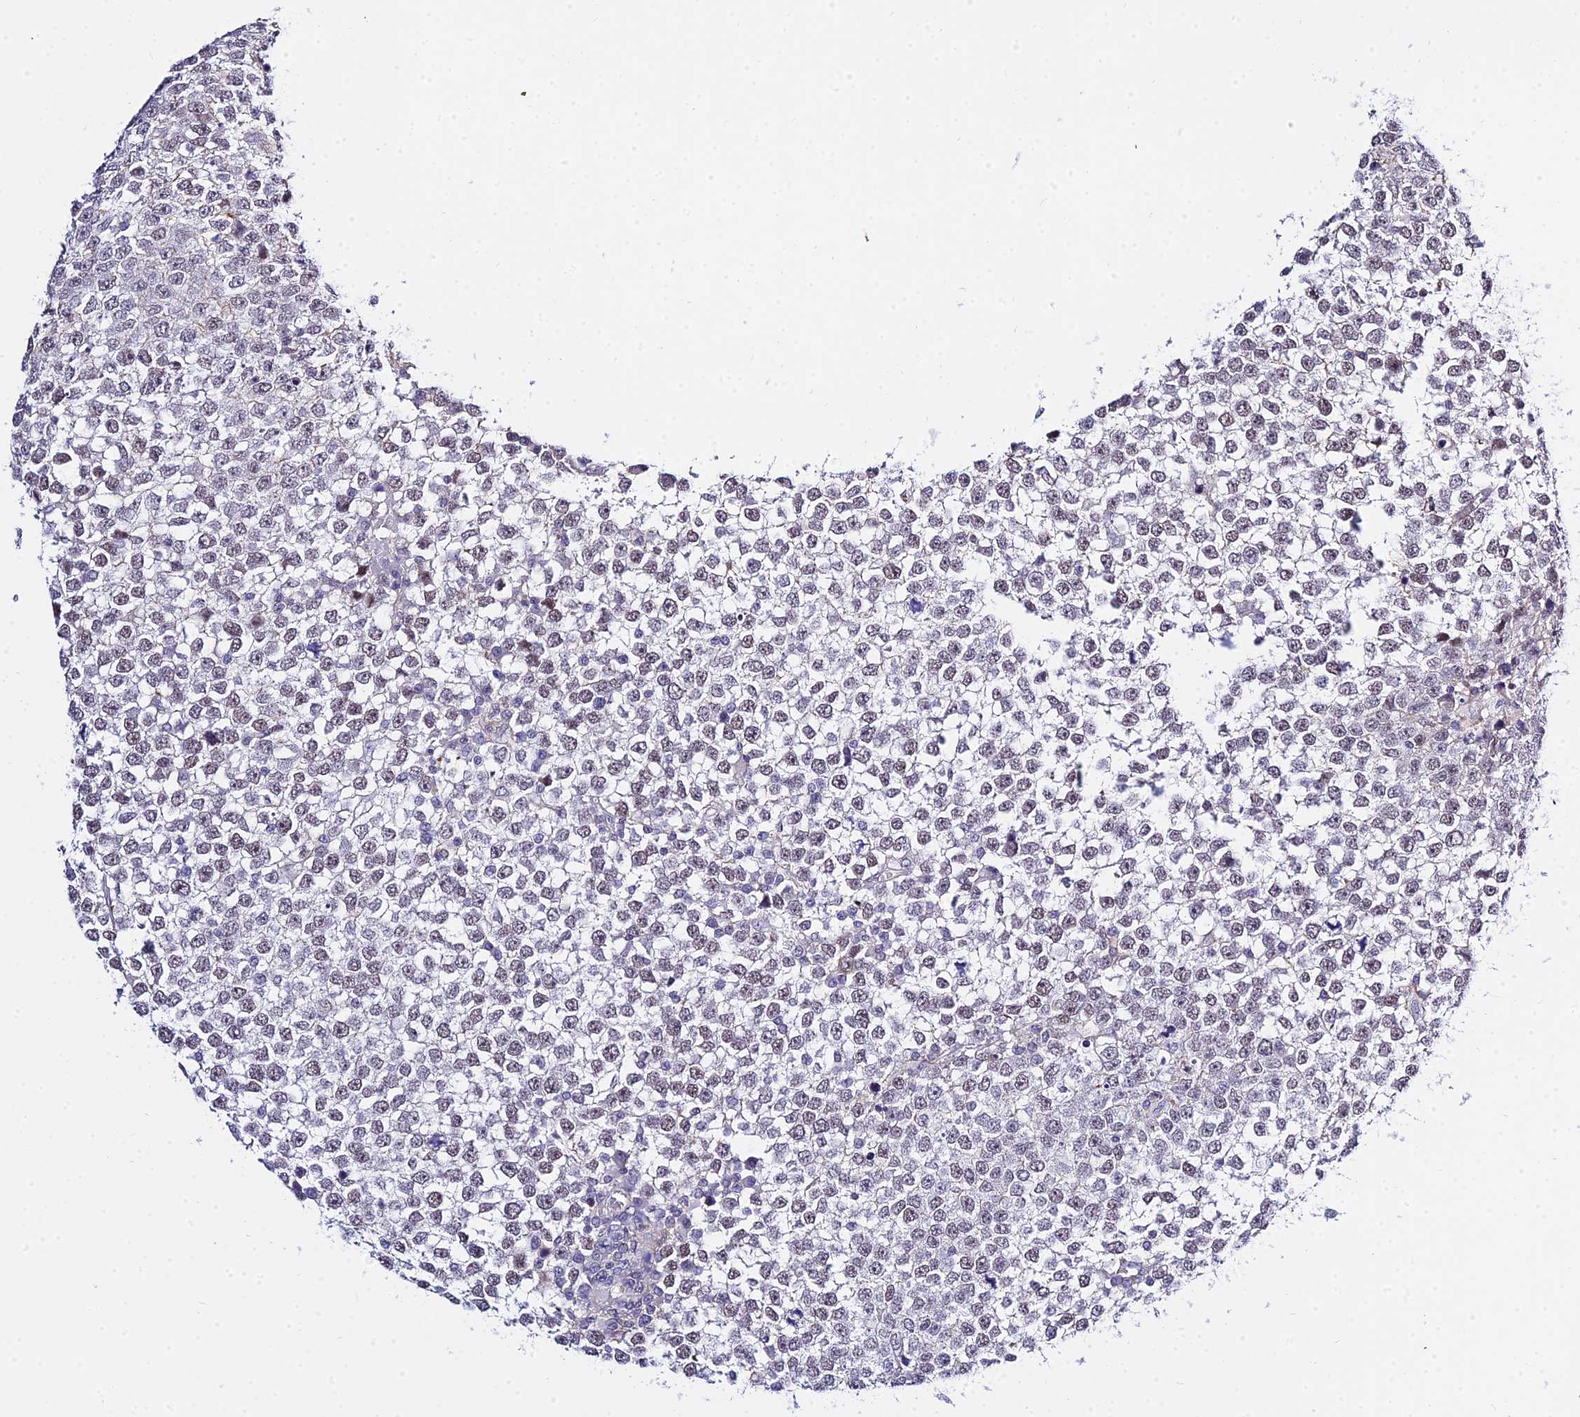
{"staining": {"intensity": "negative", "quantity": "none", "location": "none"}, "tissue": "testis cancer", "cell_type": "Tumor cells", "image_type": "cancer", "snomed": [{"axis": "morphology", "description": "Seminoma, NOS"}, {"axis": "topography", "description": "Testis"}], "caption": "High power microscopy micrograph of an immunohistochemistry (IHC) image of testis cancer (seminoma), revealing no significant staining in tumor cells.", "gene": "ZNF628", "patient": {"sex": "male", "age": 65}}